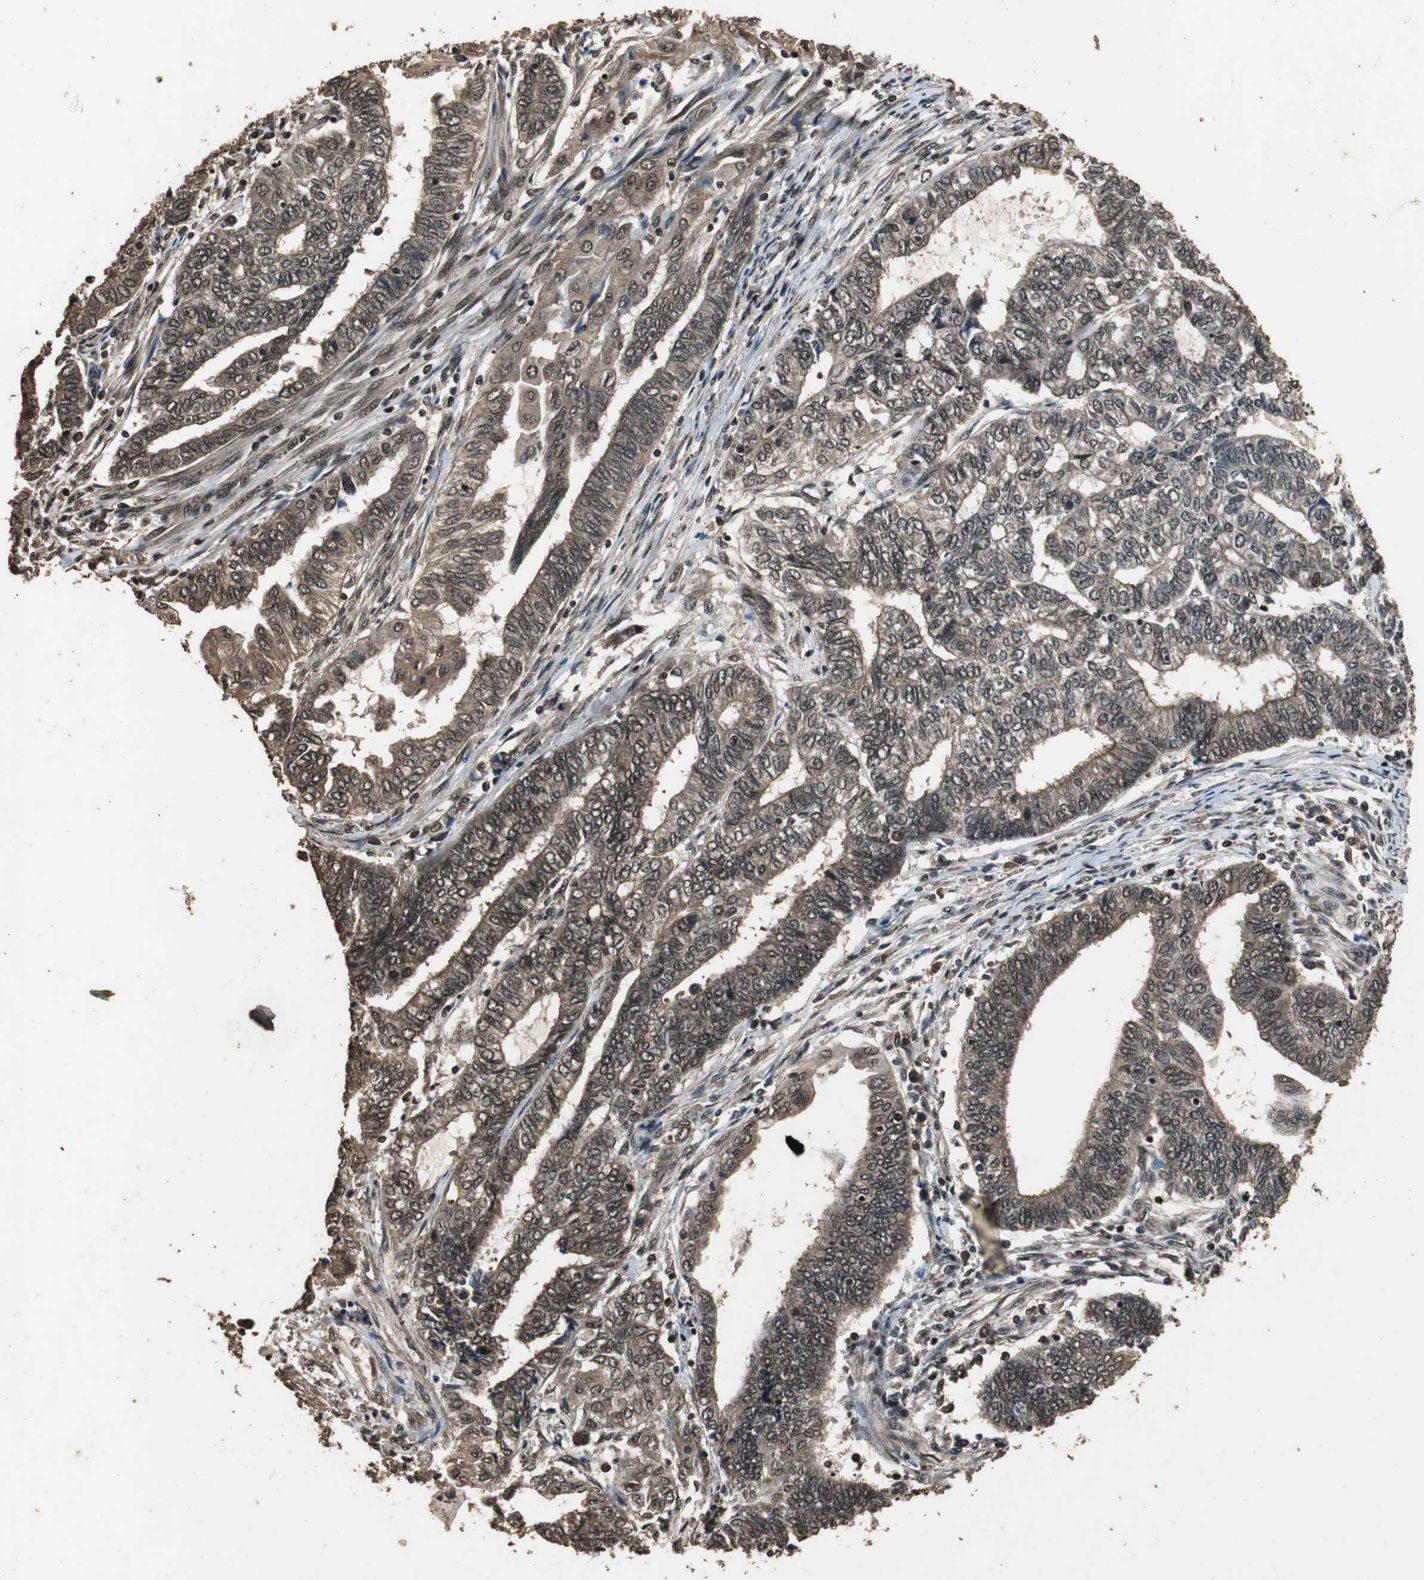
{"staining": {"intensity": "moderate", "quantity": ">75%", "location": "cytoplasmic/membranous,nuclear"}, "tissue": "endometrial cancer", "cell_type": "Tumor cells", "image_type": "cancer", "snomed": [{"axis": "morphology", "description": "Adenocarcinoma, NOS"}, {"axis": "topography", "description": "Uterus"}, {"axis": "topography", "description": "Endometrium"}], "caption": "Protein expression analysis of endometrial cancer (adenocarcinoma) shows moderate cytoplasmic/membranous and nuclear staining in approximately >75% of tumor cells.", "gene": "ZNF18", "patient": {"sex": "female", "age": 70}}